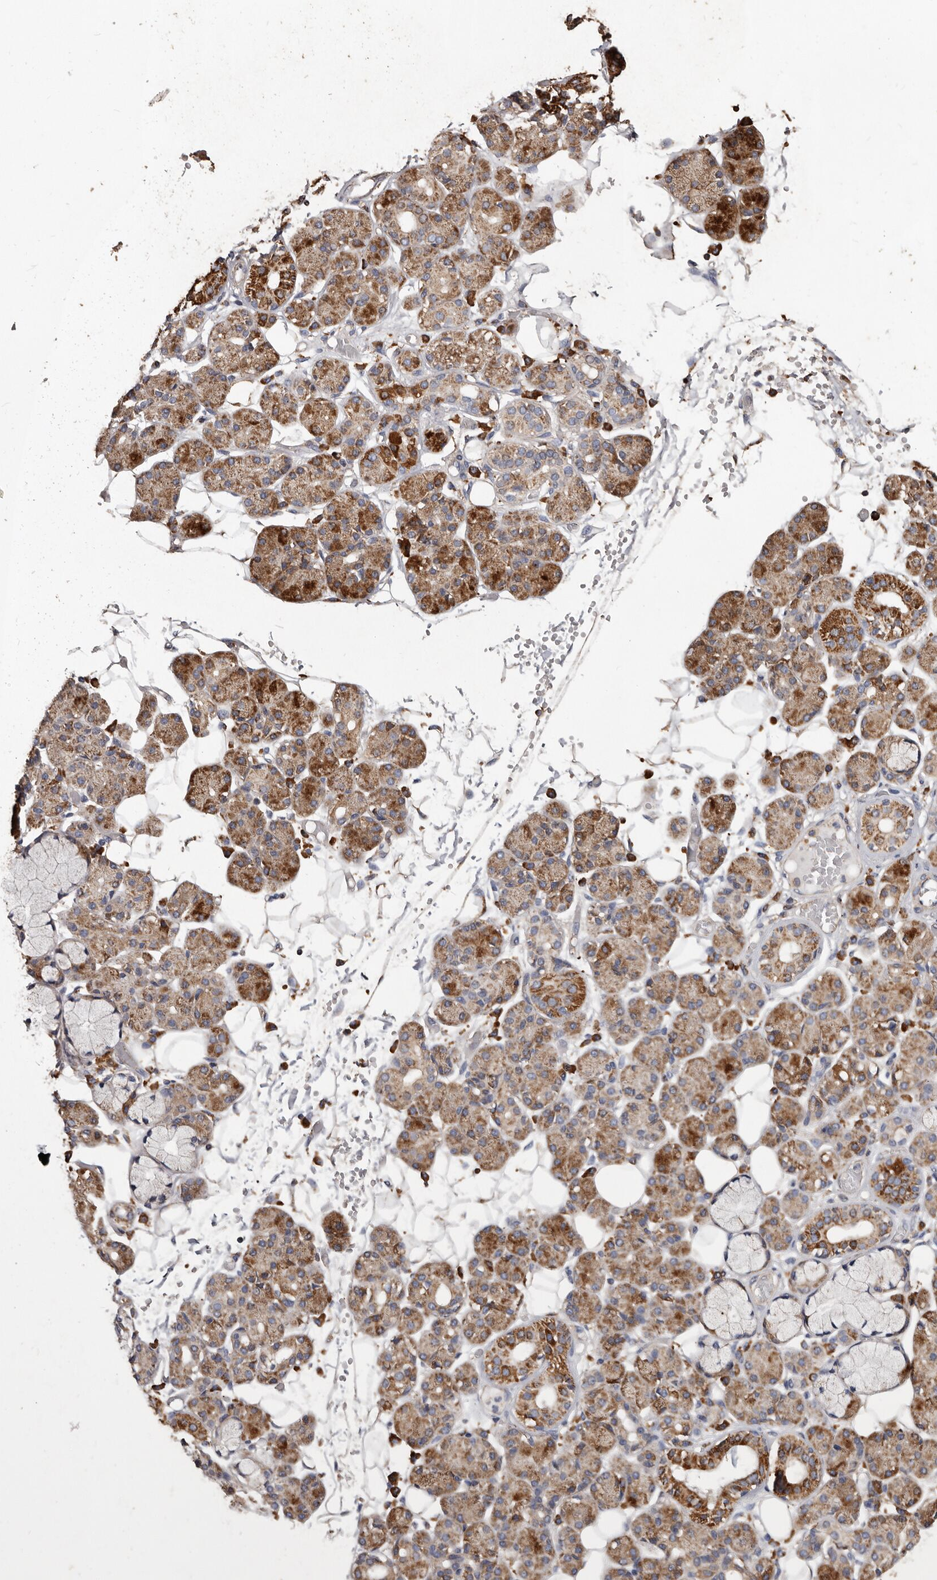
{"staining": {"intensity": "moderate", "quantity": ">75%", "location": "cytoplasmic/membranous"}, "tissue": "salivary gland", "cell_type": "Glandular cells", "image_type": "normal", "snomed": [{"axis": "morphology", "description": "Normal tissue, NOS"}, {"axis": "topography", "description": "Salivary gland"}], "caption": "Immunohistochemical staining of unremarkable salivary gland exhibits >75% levels of moderate cytoplasmic/membranous protein expression in approximately >75% of glandular cells.", "gene": "OSGIN2", "patient": {"sex": "male", "age": 63}}